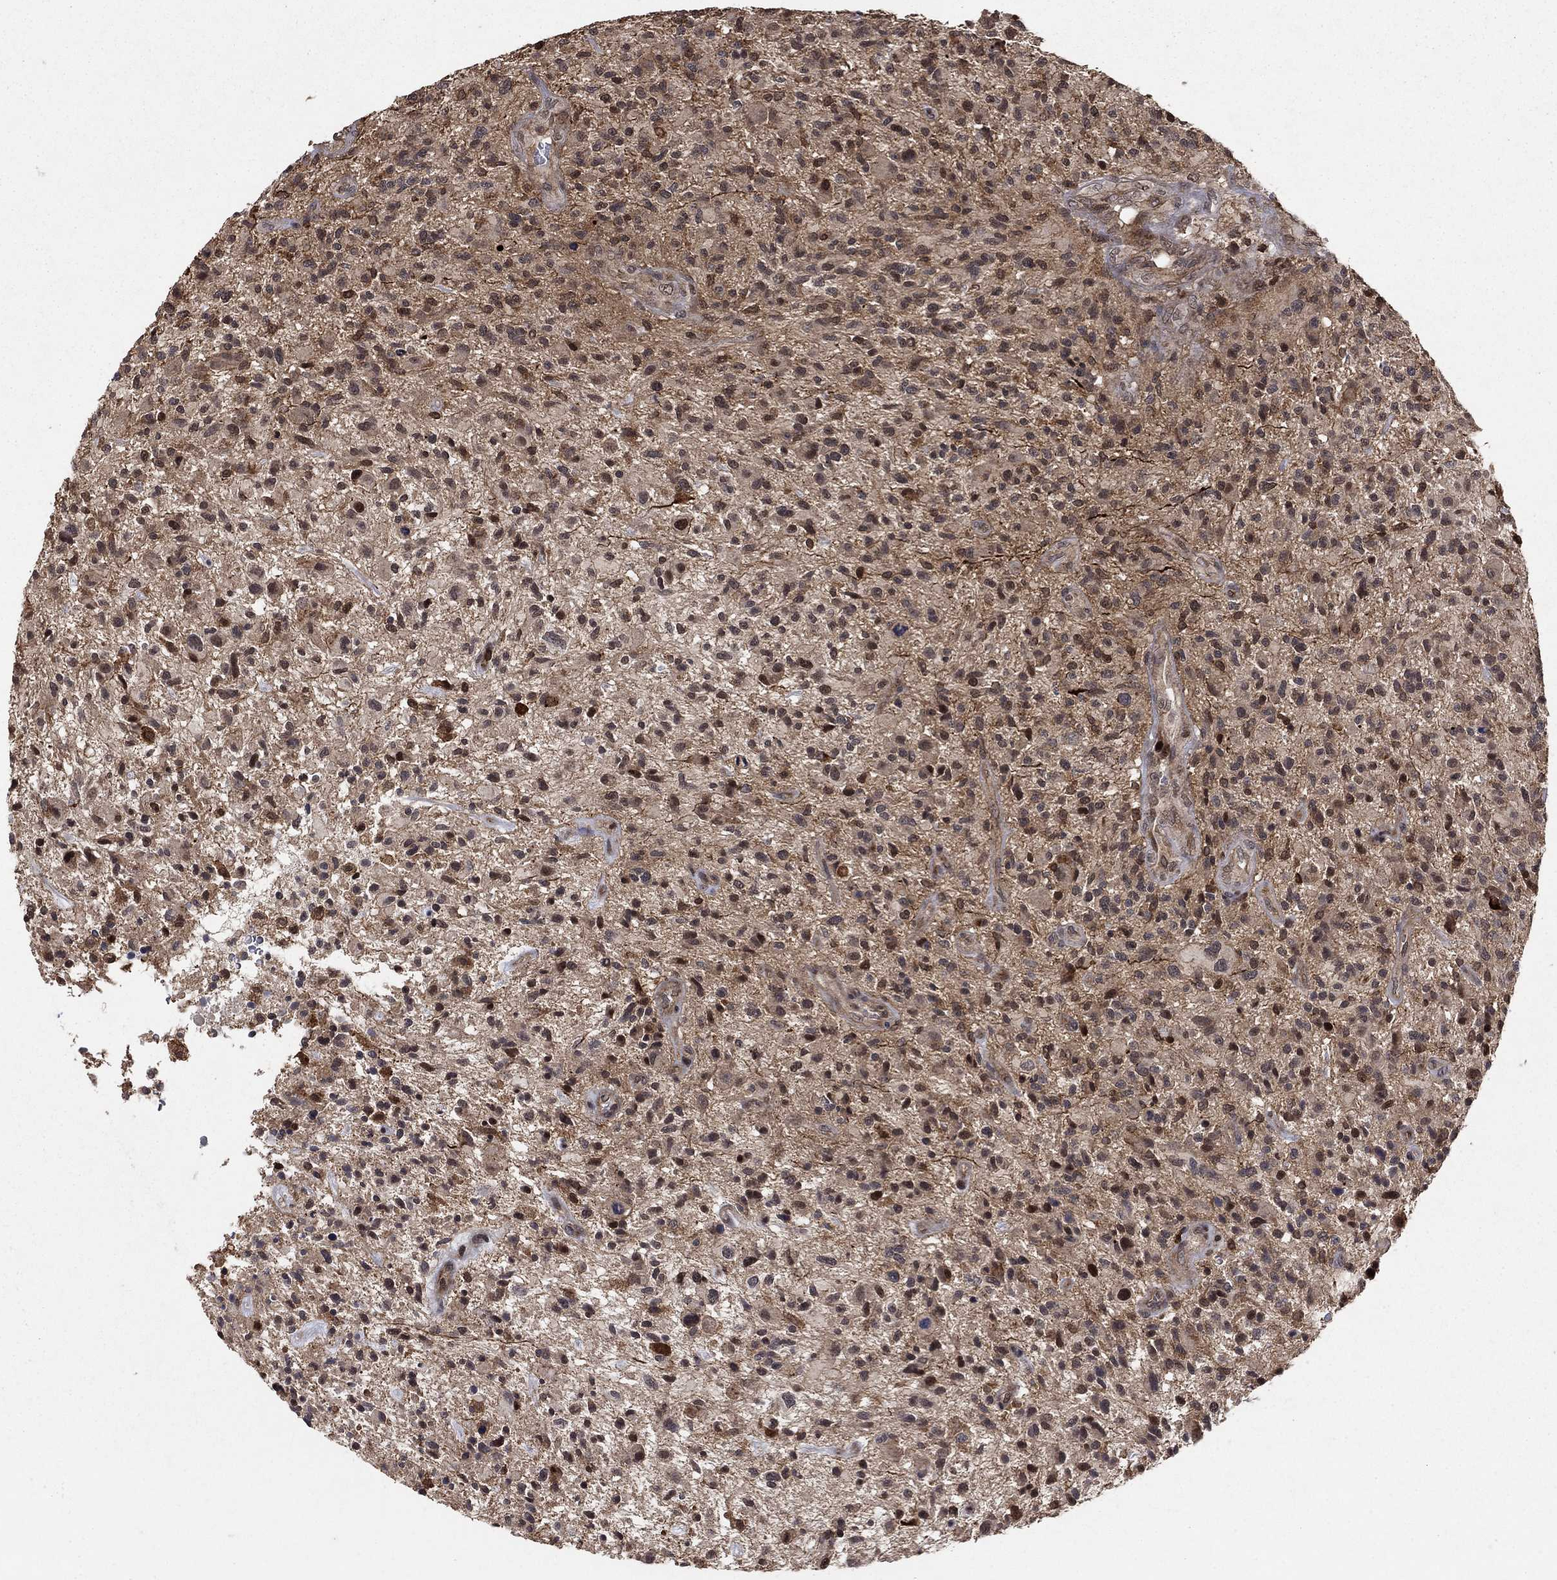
{"staining": {"intensity": "strong", "quantity": "<25%", "location": "nuclear"}, "tissue": "glioma", "cell_type": "Tumor cells", "image_type": "cancer", "snomed": [{"axis": "morphology", "description": "Glioma, malignant, High grade"}, {"axis": "topography", "description": "Brain"}], "caption": "Glioma stained with a protein marker demonstrates strong staining in tumor cells.", "gene": "CCDC66", "patient": {"sex": "male", "age": 47}}